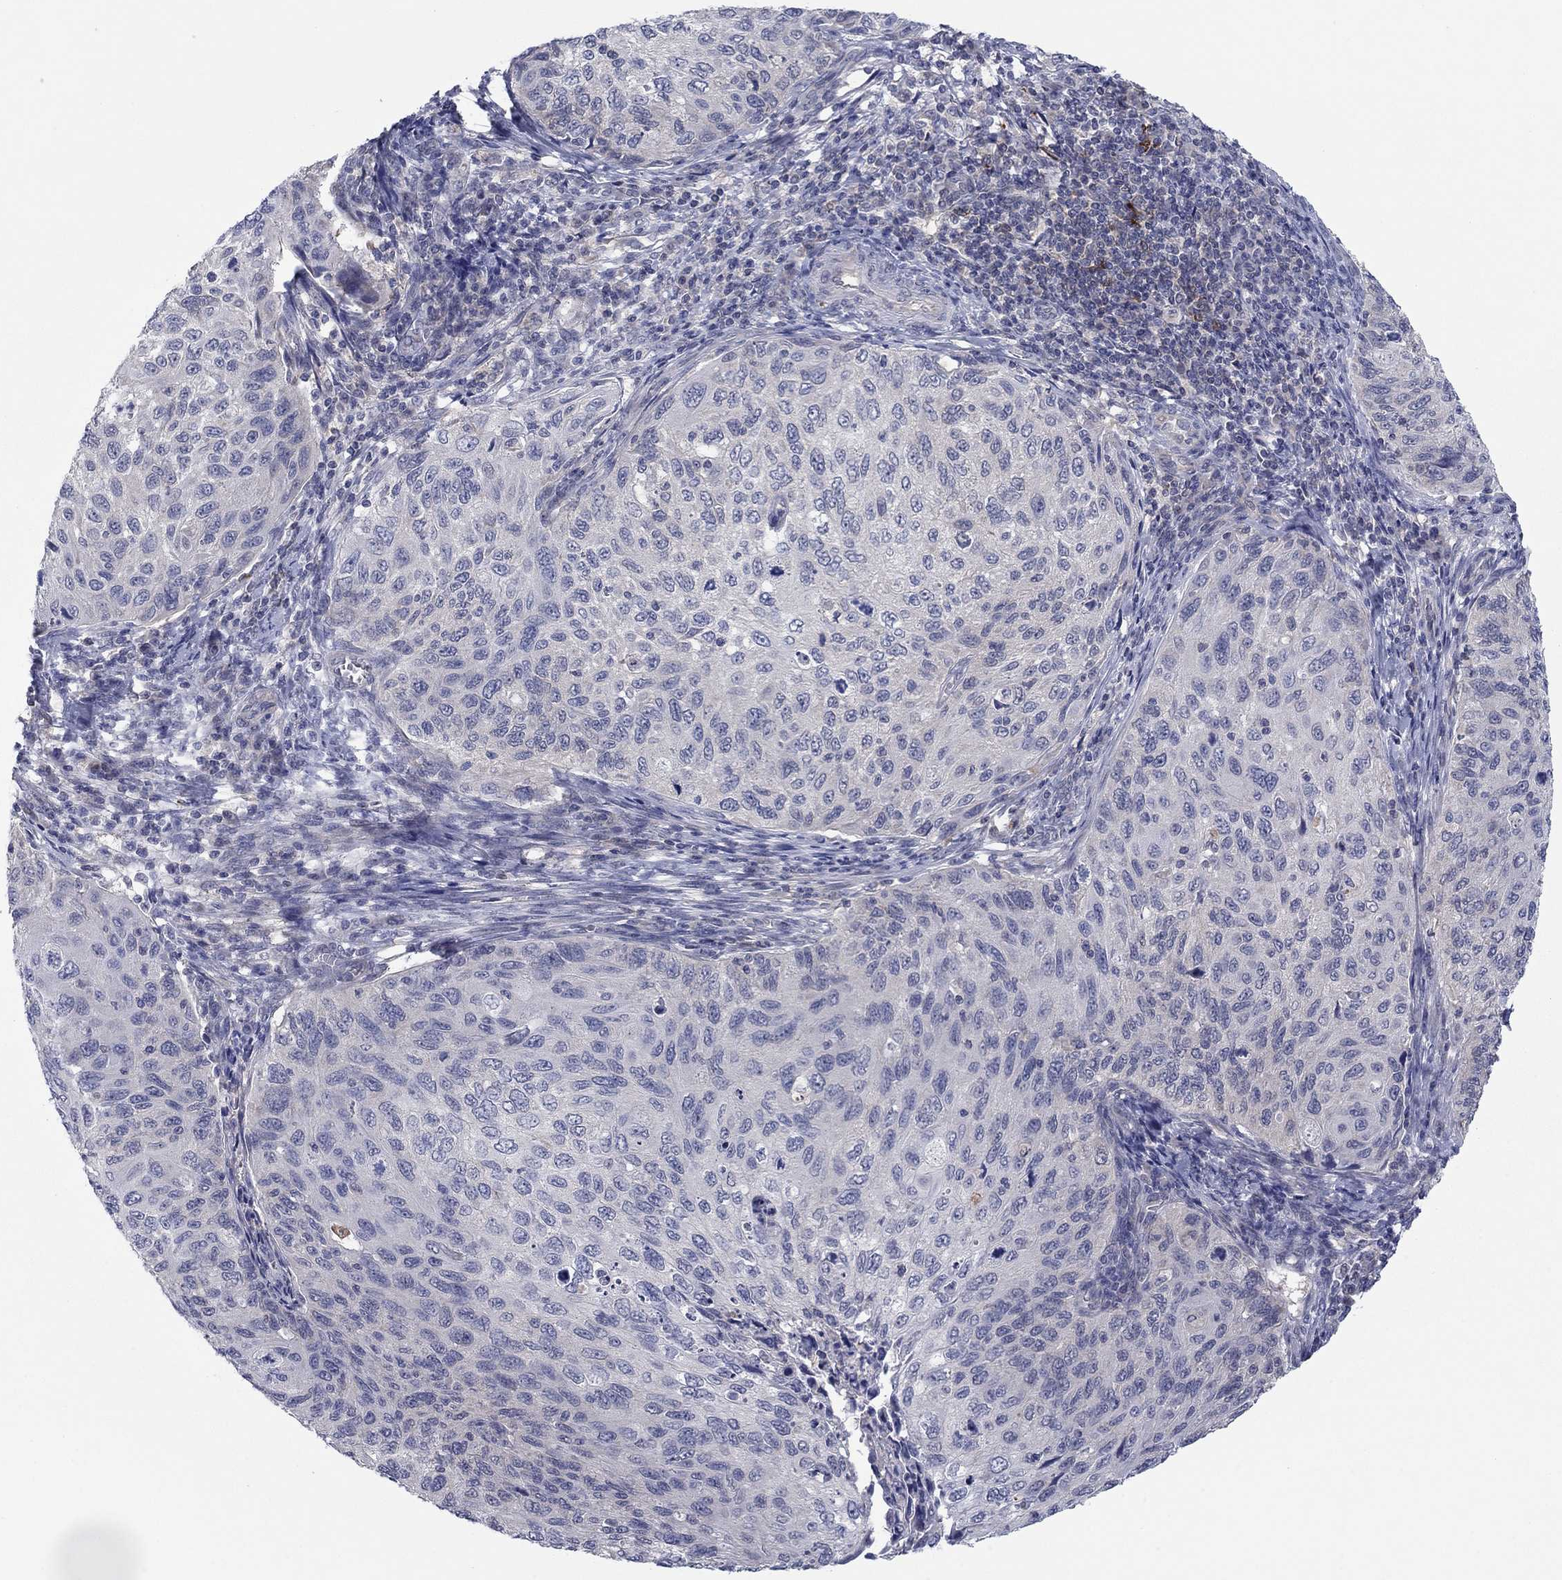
{"staining": {"intensity": "negative", "quantity": "none", "location": "none"}, "tissue": "cervical cancer", "cell_type": "Tumor cells", "image_type": "cancer", "snomed": [{"axis": "morphology", "description": "Squamous cell carcinoma, NOS"}, {"axis": "topography", "description": "Cervix"}], "caption": "This is an IHC micrograph of human cervical cancer (squamous cell carcinoma). There is no staining in tumor cells.", "gene": "GRHPR", "patient": {"sex": "female", "age": 70}}